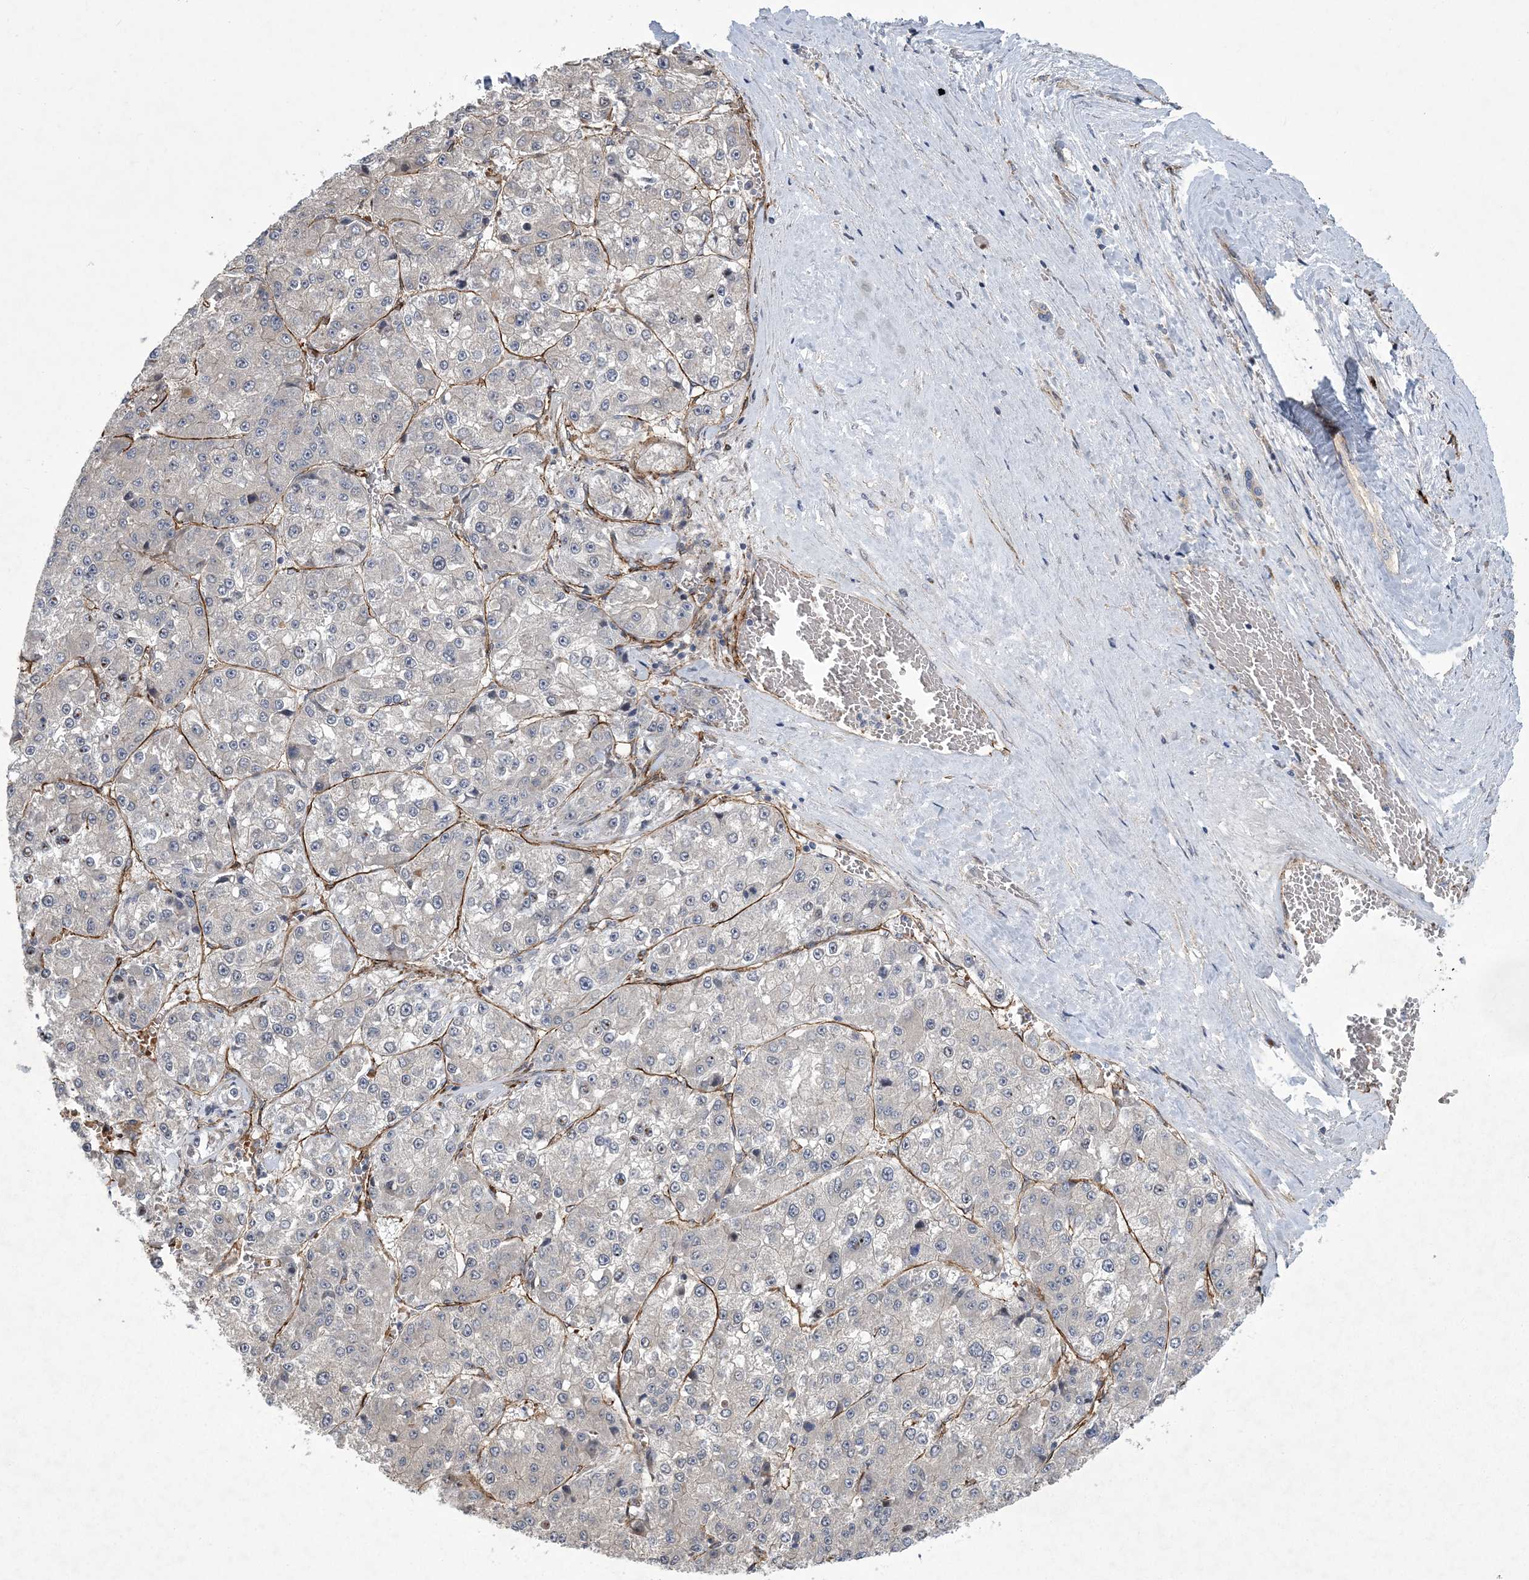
{"staining": {"intensity": "negative", "quantity": "none", "location": "none"}, "tissue": "liver cancer", "cell_type": "Tumor cells", "image_type": "cancer", "snomed": [{"axis": "morphology", "description": "Carcinoma, Hepatocellular, NOS"}, {"axis": "topography", "description": "Liver"}], "caption": "Immunohistochemical staining of human liver cancer (hepatocellular carcinoma) shows no significant expression in tumor cells.", "gene": "CALN1", "patient": {"sex": "female", "age": 73}}